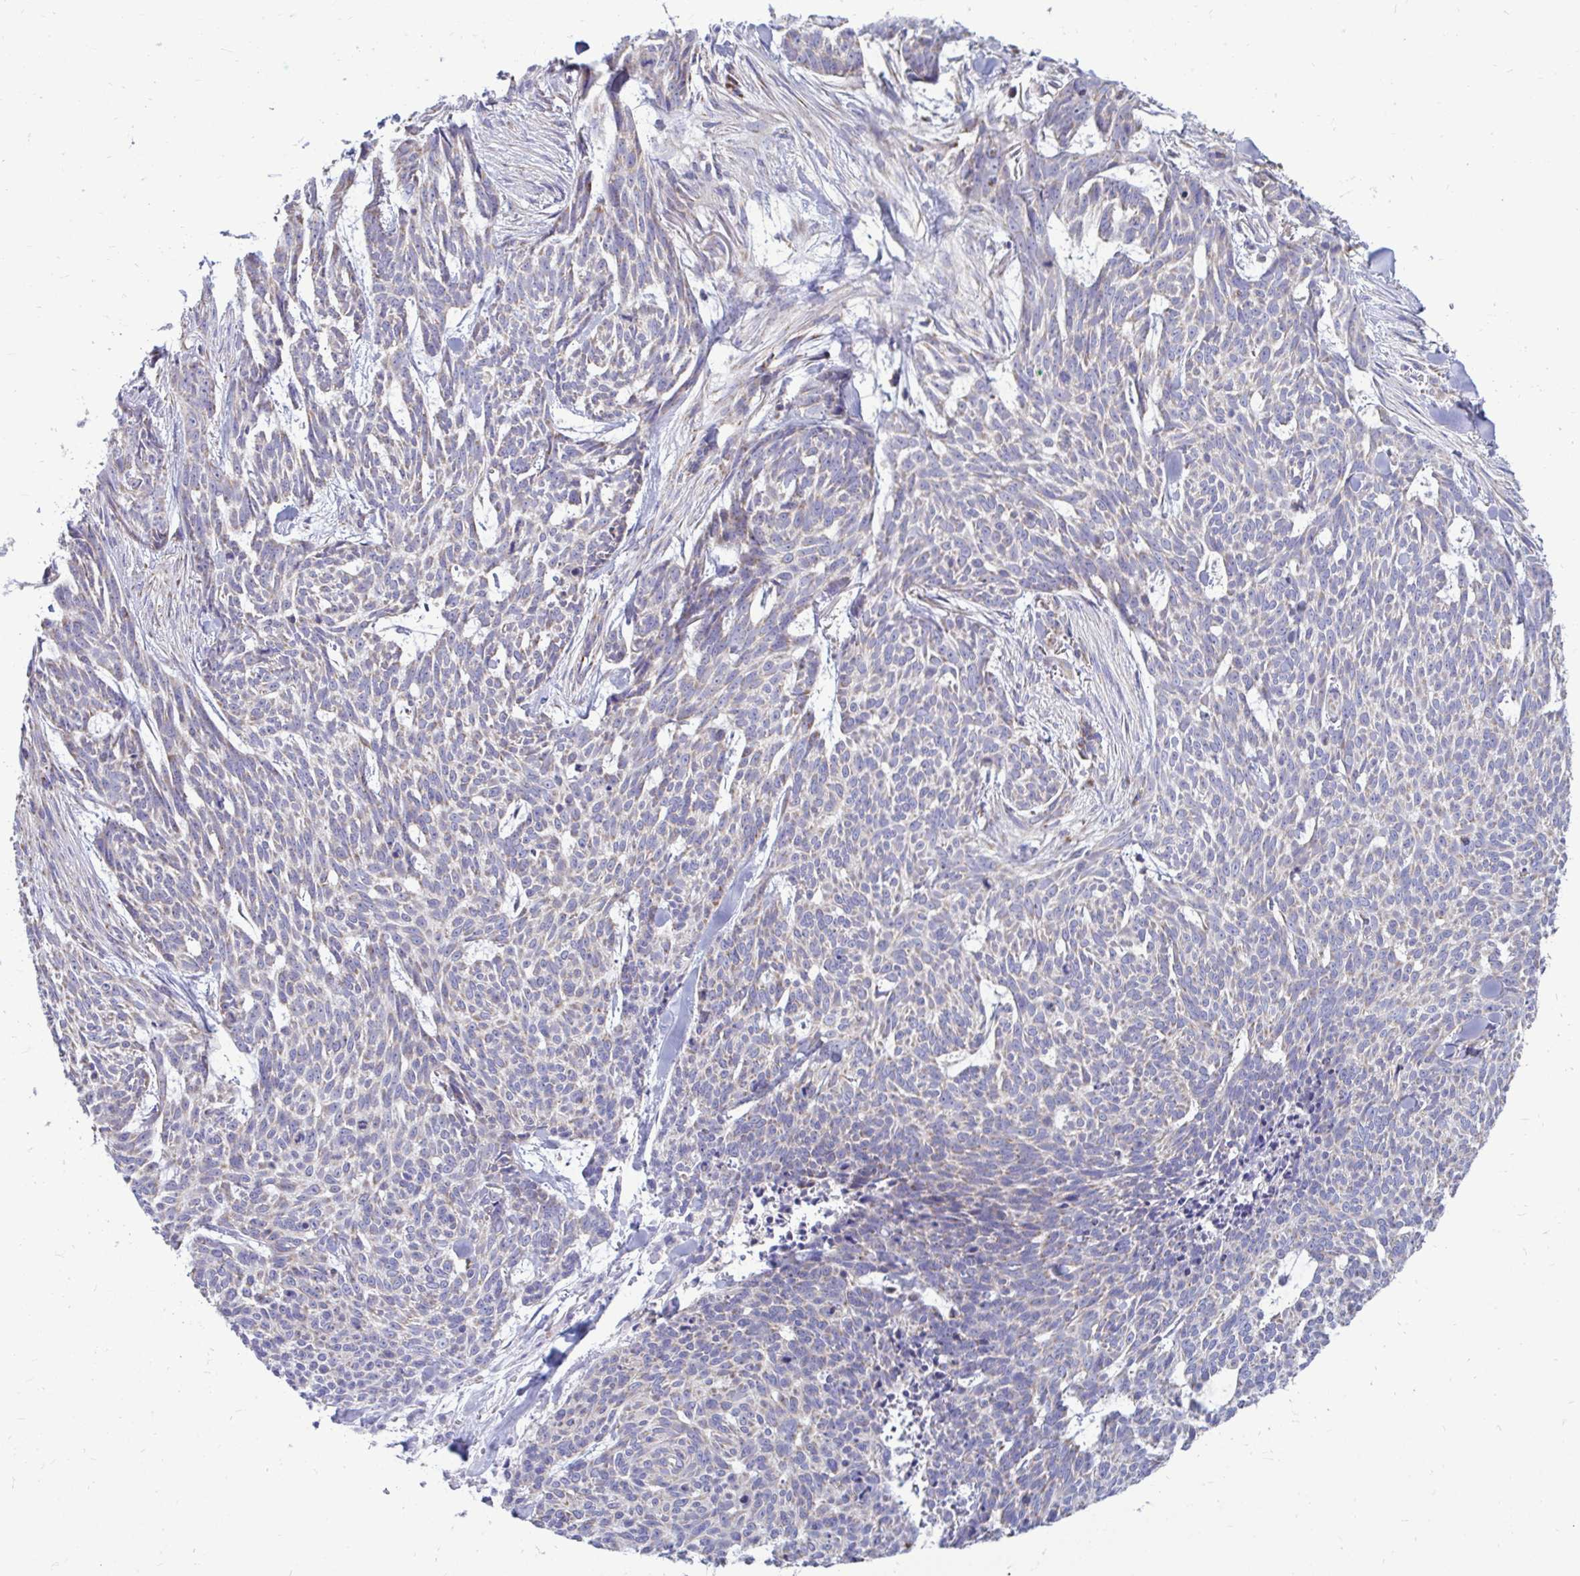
{"staining": {"intensity": "negative", "quantity": "none", "location": "none"}, "tissue": "skin cancer", "cell_type": "Tumor cells", "image_type": "cancer", "snomed": [{"axis": "morphology", "description": "Basal cell carcinoma"}, {"axis": "topography", "description": "Skin"}], "caption": "Basal cell carcinoma (skin) stained for a protein using IHC demonstrates no positivity tumor cells.", "gene": "OR10R2", "patient": {"sex": "female", "age": 93}}